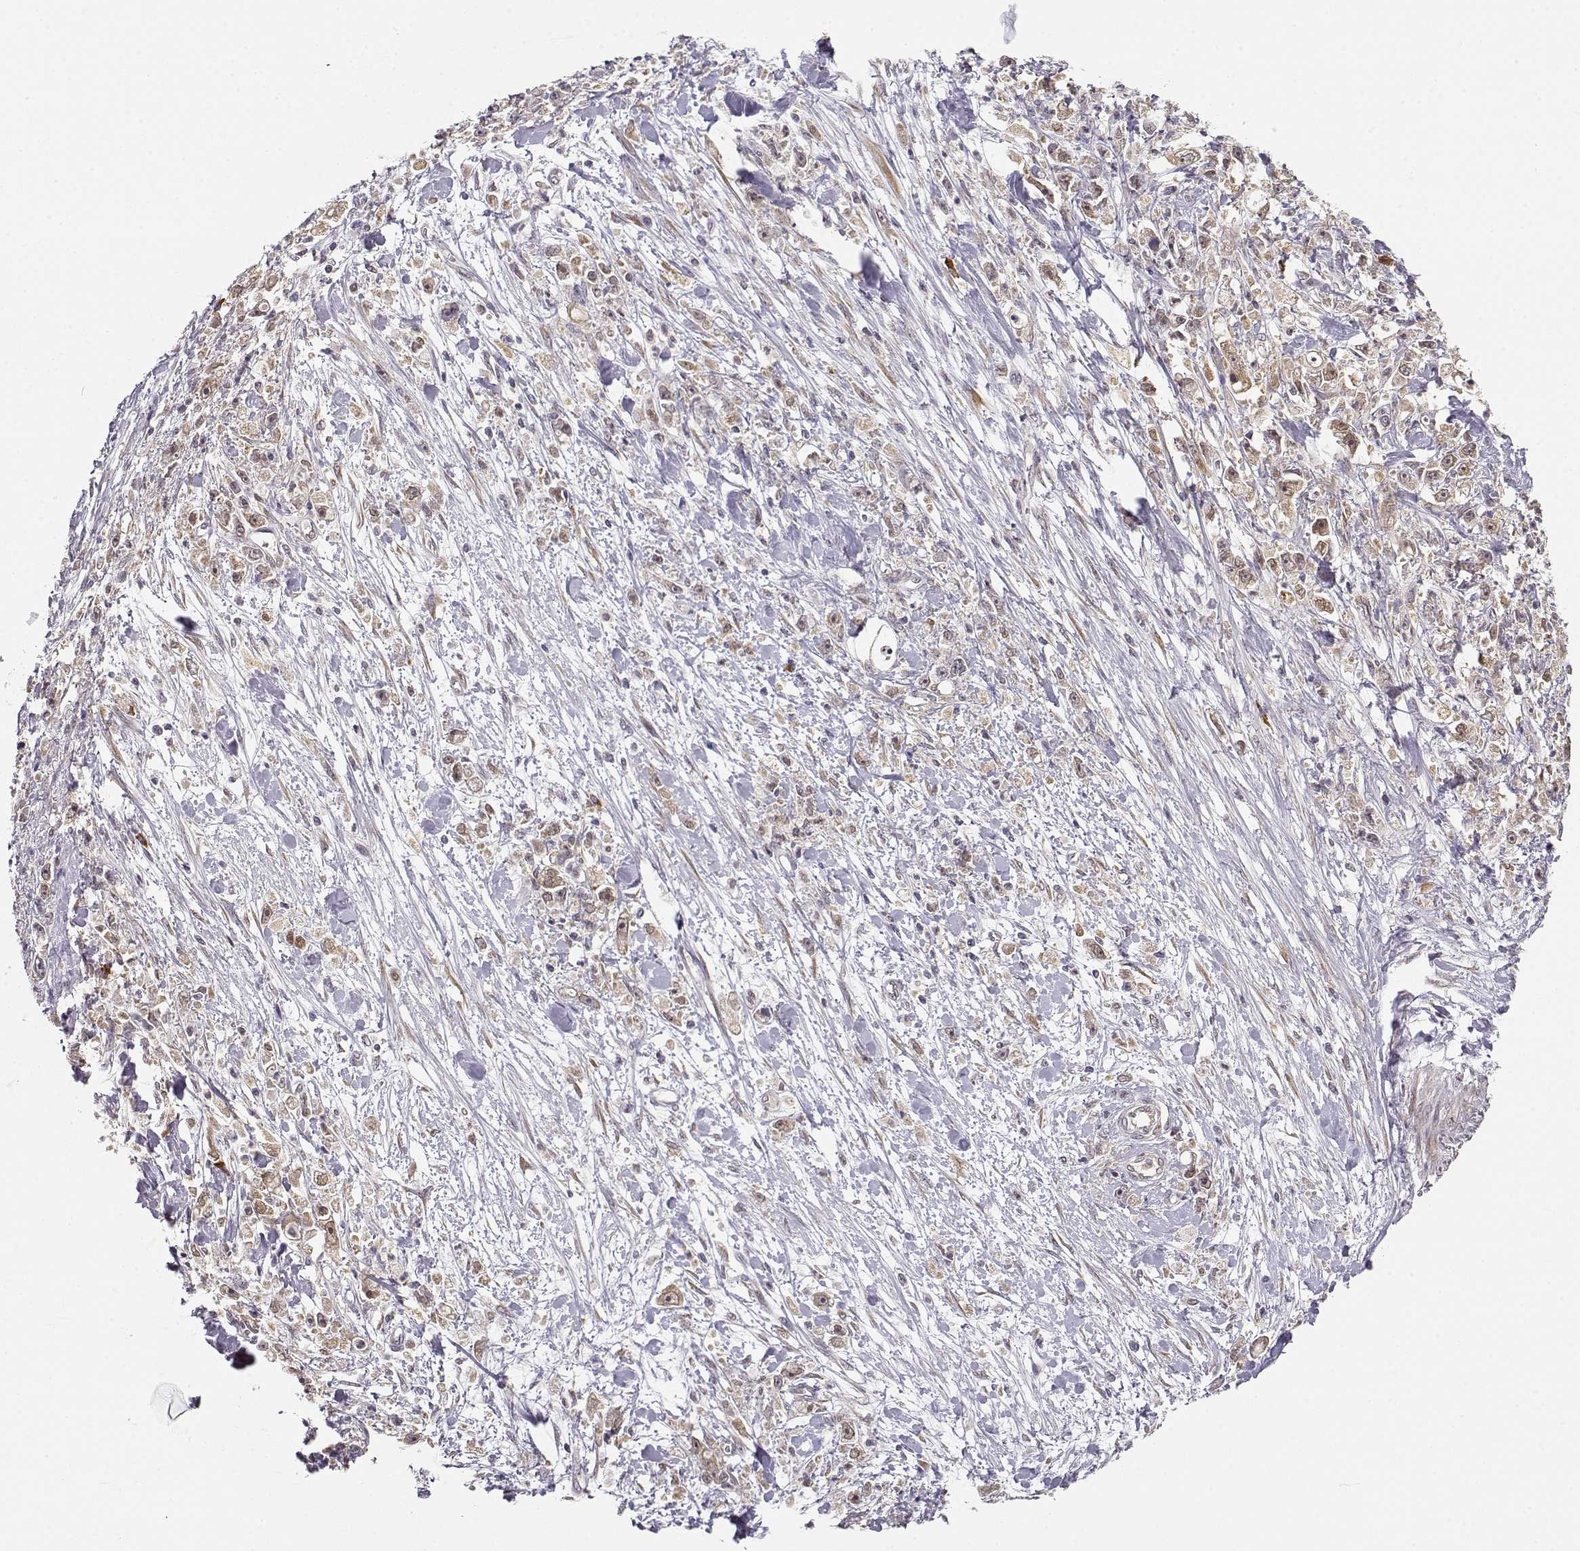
{"staining": {"intensity": "weak", "quantity": ">75%", "location": "cytoplasmic/membranous"}, "tissue": "stomach cancer", "cell_type": "Tumor cells", "image_type": "cancer", "snomed": [{"axis": "morphology", "description": "Adenocarcinoma, NOS"}, {"axis": "topography", "description": "Stomach"}], "caption": "An image showing weak cytoplasmic/membranous positivity in about >75% of tumor cells in stomach cancer, as visualized by brown immunohistochemical staining.", "gene": "ERGIC2", "patient": {"sex": "female", "age": 59}}